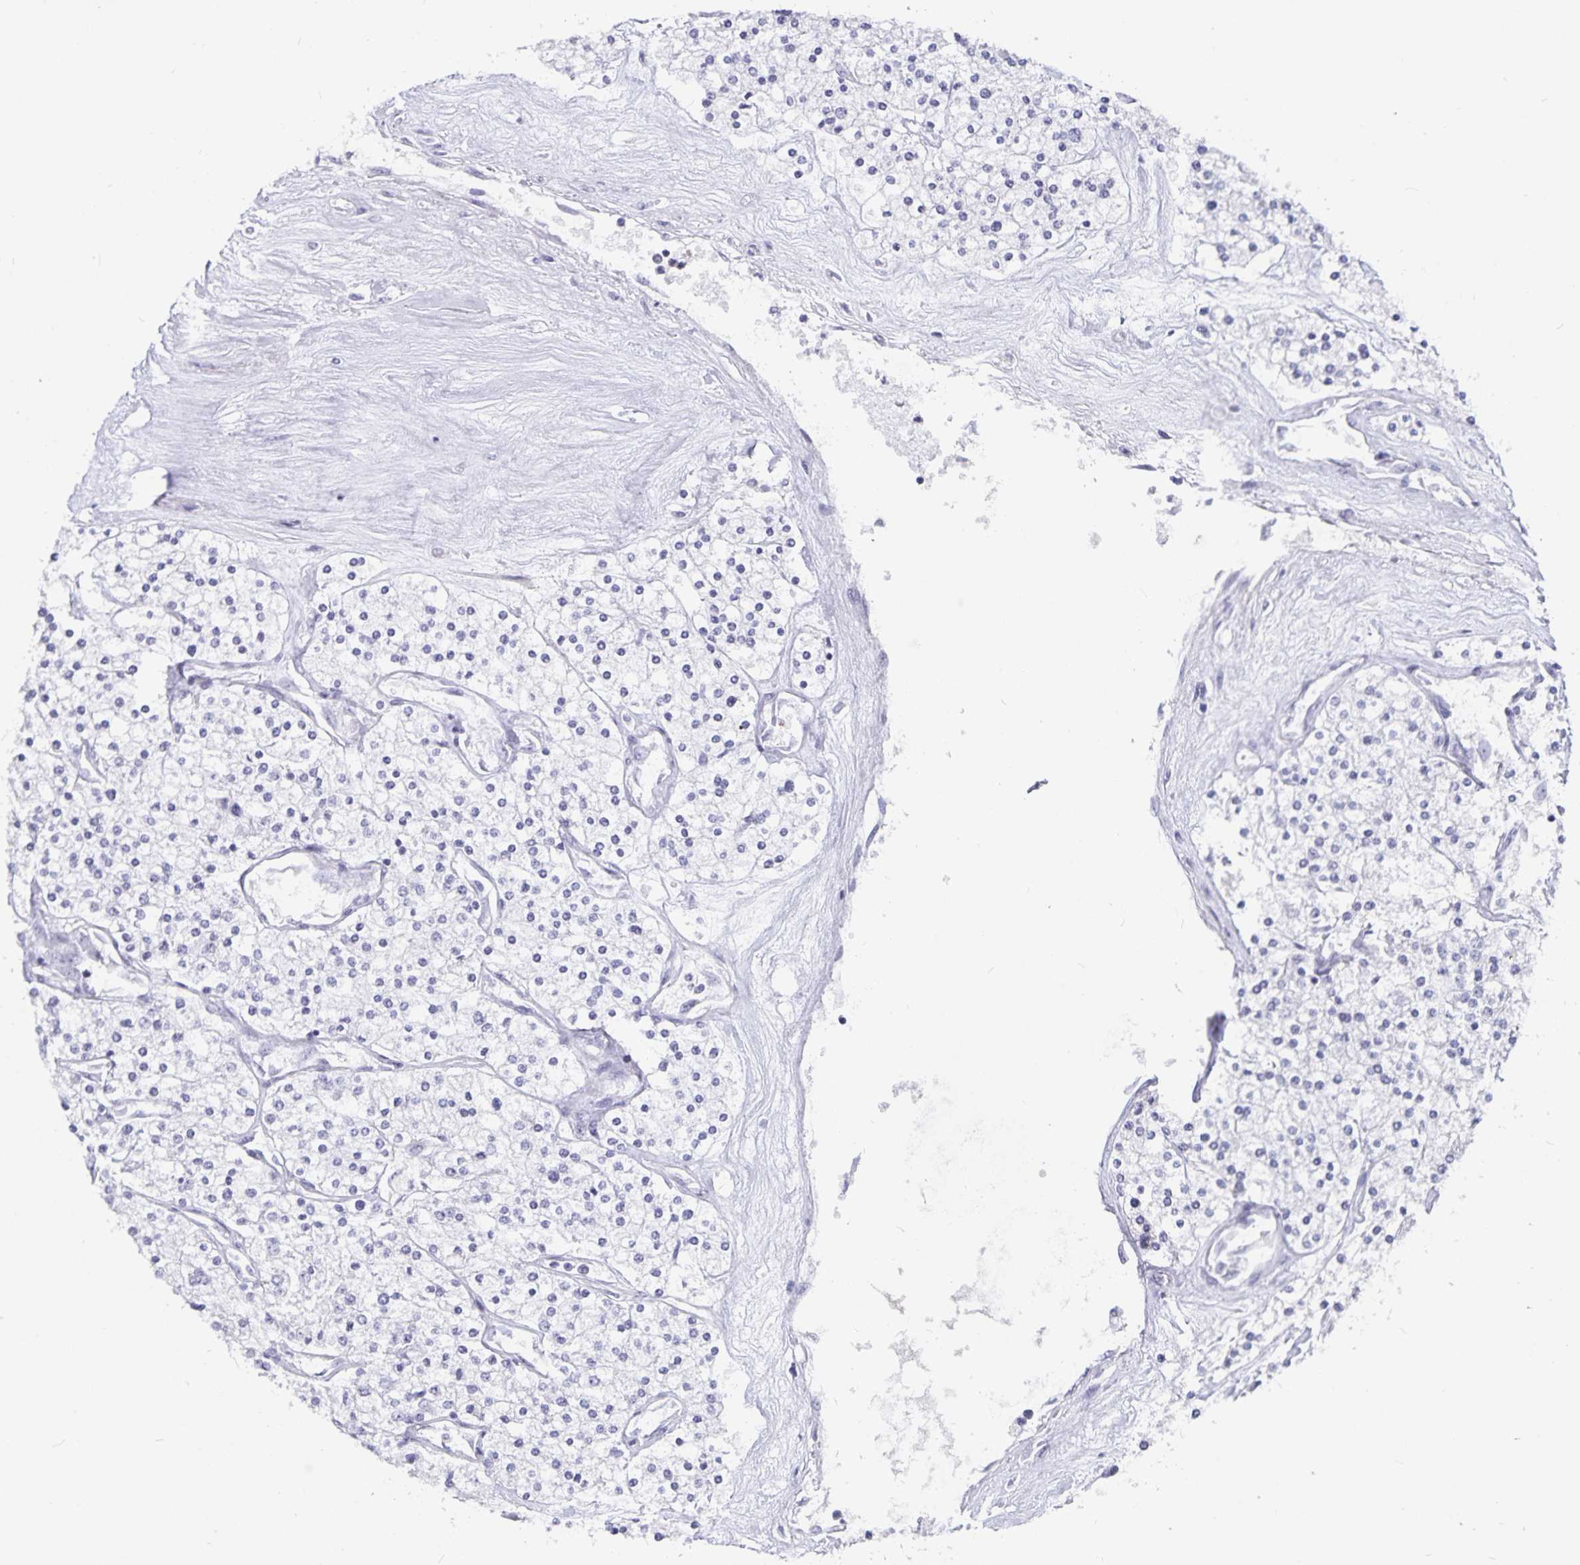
{"staining": {"intensity": "negative", "quantity": "none", "location": "none"}, "tissue": "renal cancer", "cell_type": "Tumor cells", "image_type": "cancer", "snomed": [{"axis": "morphology", "description": "Adenocarcinoma, NOS"}, {"axis": "topography", "description": "Kidney"}], "caption": "Tumor cells are negative for protein expression in human renal cancer (adenocarcinoma).", "gene": "PBX2", "patient": {"sex": "male", "age": 80}}